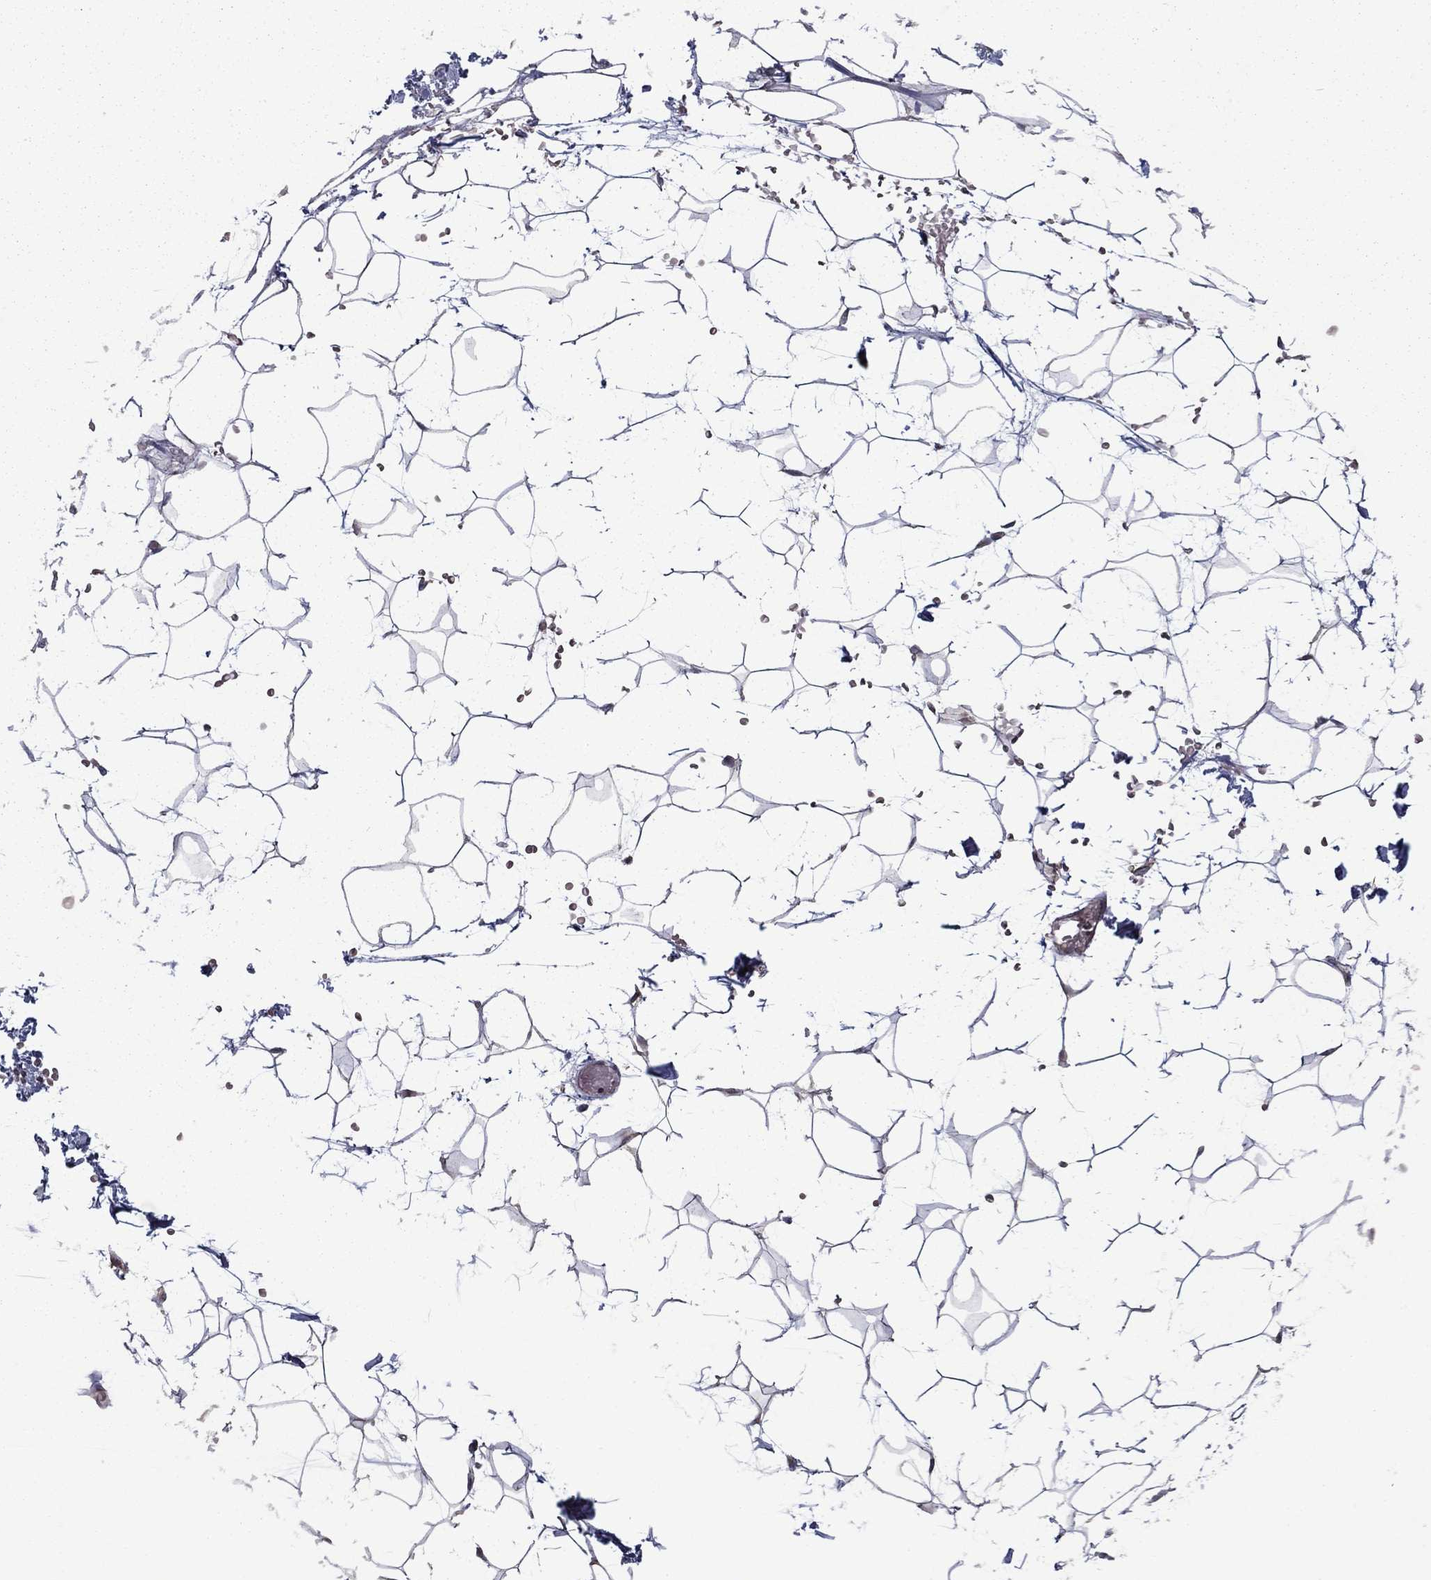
{"staining": {"intensity": "negative", "quantity": "none", "location": "none"}, "tissue": "adipose tissue", "cell_type": "Adipocytes", "image_type": "normal", "snomed": [{"axis": "morphology", "description": "Normal tissue, NOS"}, {"axis": "topography", "description": "Skin"}, {"axis": "topography", "description": "Peripheral nerve tissue"}], "caption": "Micrograph shows no protein positivity in adipocytes of normal adipose tissue. Brightfield microscopy of immunohistochemistry (IHC) stained with DAB (brown) and hematoxylin (blue), captured at high magnification.", "gene": "TPMT", "patient": {"sex": "female", "age": 56}}